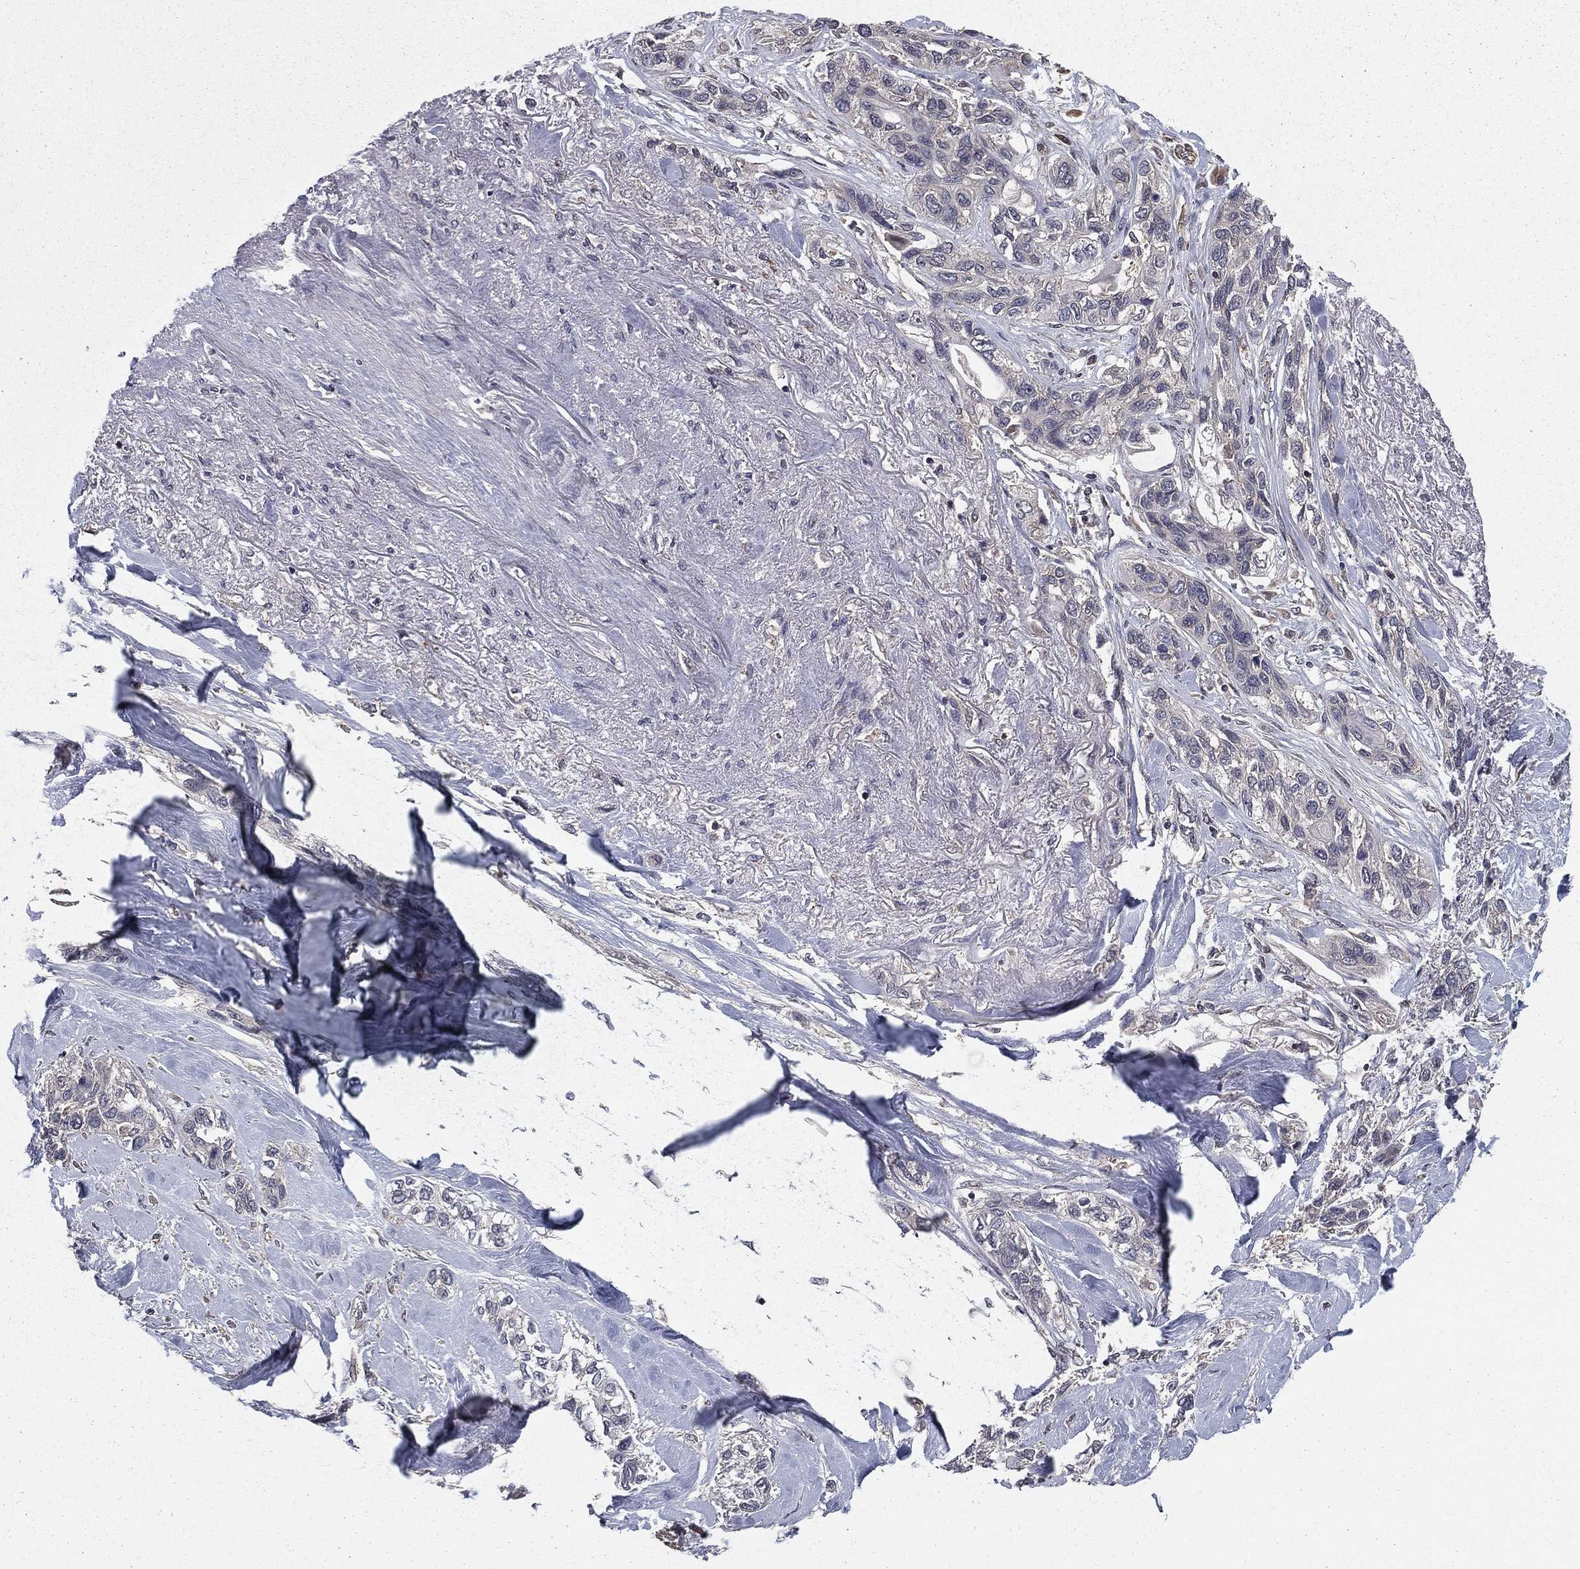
{"staining": {"intensity": "negative", "quantity": "none", "location": "none"}, "tissue": "lung cancer", "cell_type": "Tumor cells", "image_type": "cancer", "snomed": [{"axis": "morphology", "description": "Squamous cell carcinoma, NOS"}, {"axis": "topography", "description": "Lung"}], "caption": "This histopathology image is of lung squamous cell carcinoma stained with immunohistochemistry (IHC) to label a protein in brown with the nuclei are counter-stained blue. There is no expression in tumor cells.", "gene": "CERT1", "patient": {"sex": "female", "age": 70}}